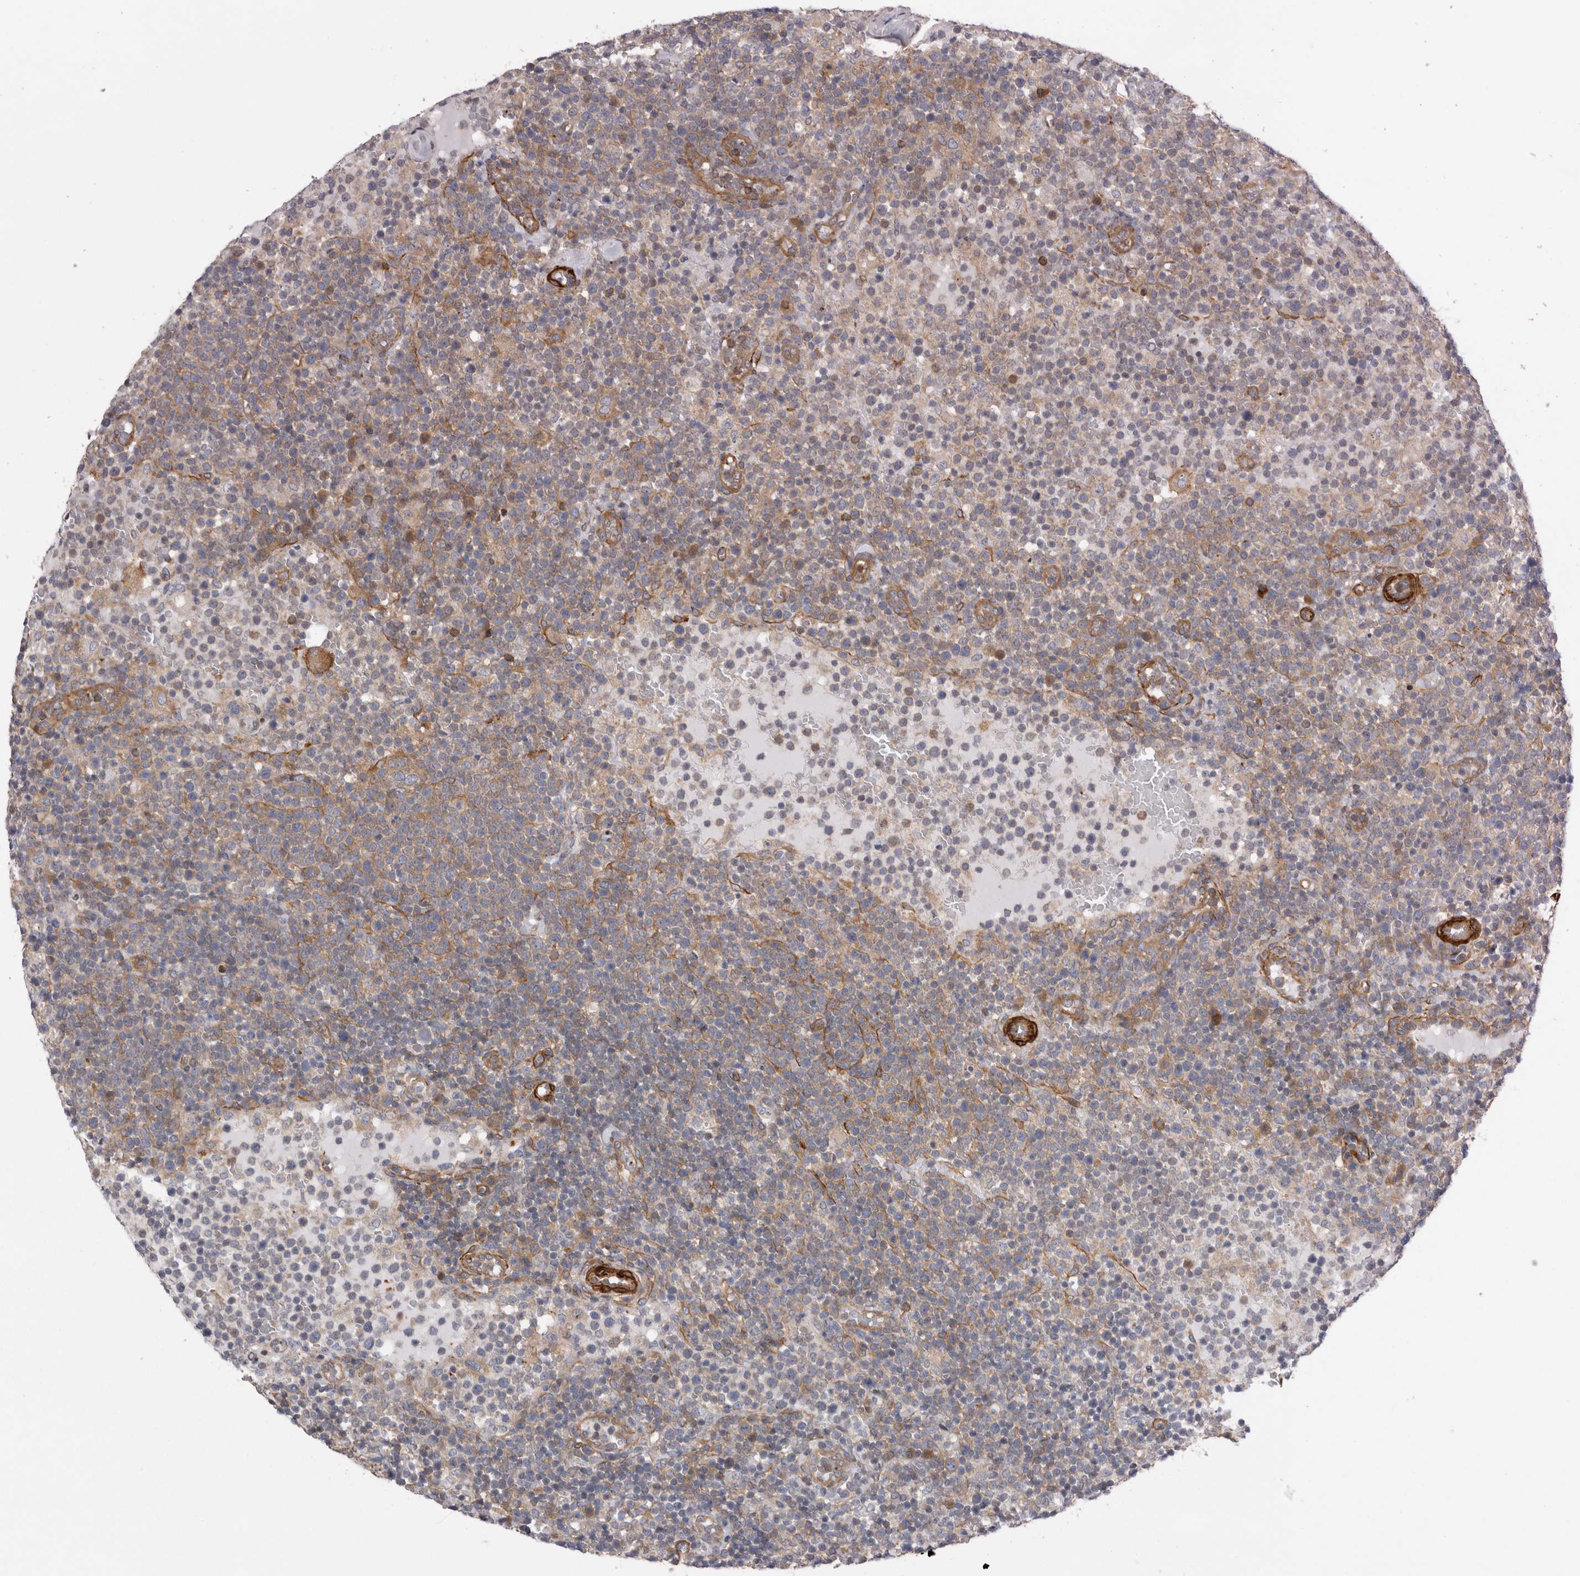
{"staining": {"intensity": "weak", "quantity": "25%-75%", "location": "cytoplasmic/membranous"}, "tissue": "lymphoma", "cell_type": "Tumor cells", "image_type": "cancer", "snomed": [{"axis": "morphology", "description": "Malignant lymphoma, non-Hodgkin's type, High grade"}, {"axis": "topography", "description": "Lymph node"}], "caption": "Immunohistochemical staining of human lymphoma displays low levels of weak cytoplasmic/membranous positivity in about 25%-75% of tumor cells.", "gene": "EPRS1", "patient": {"sex": "male", "age": 61}}